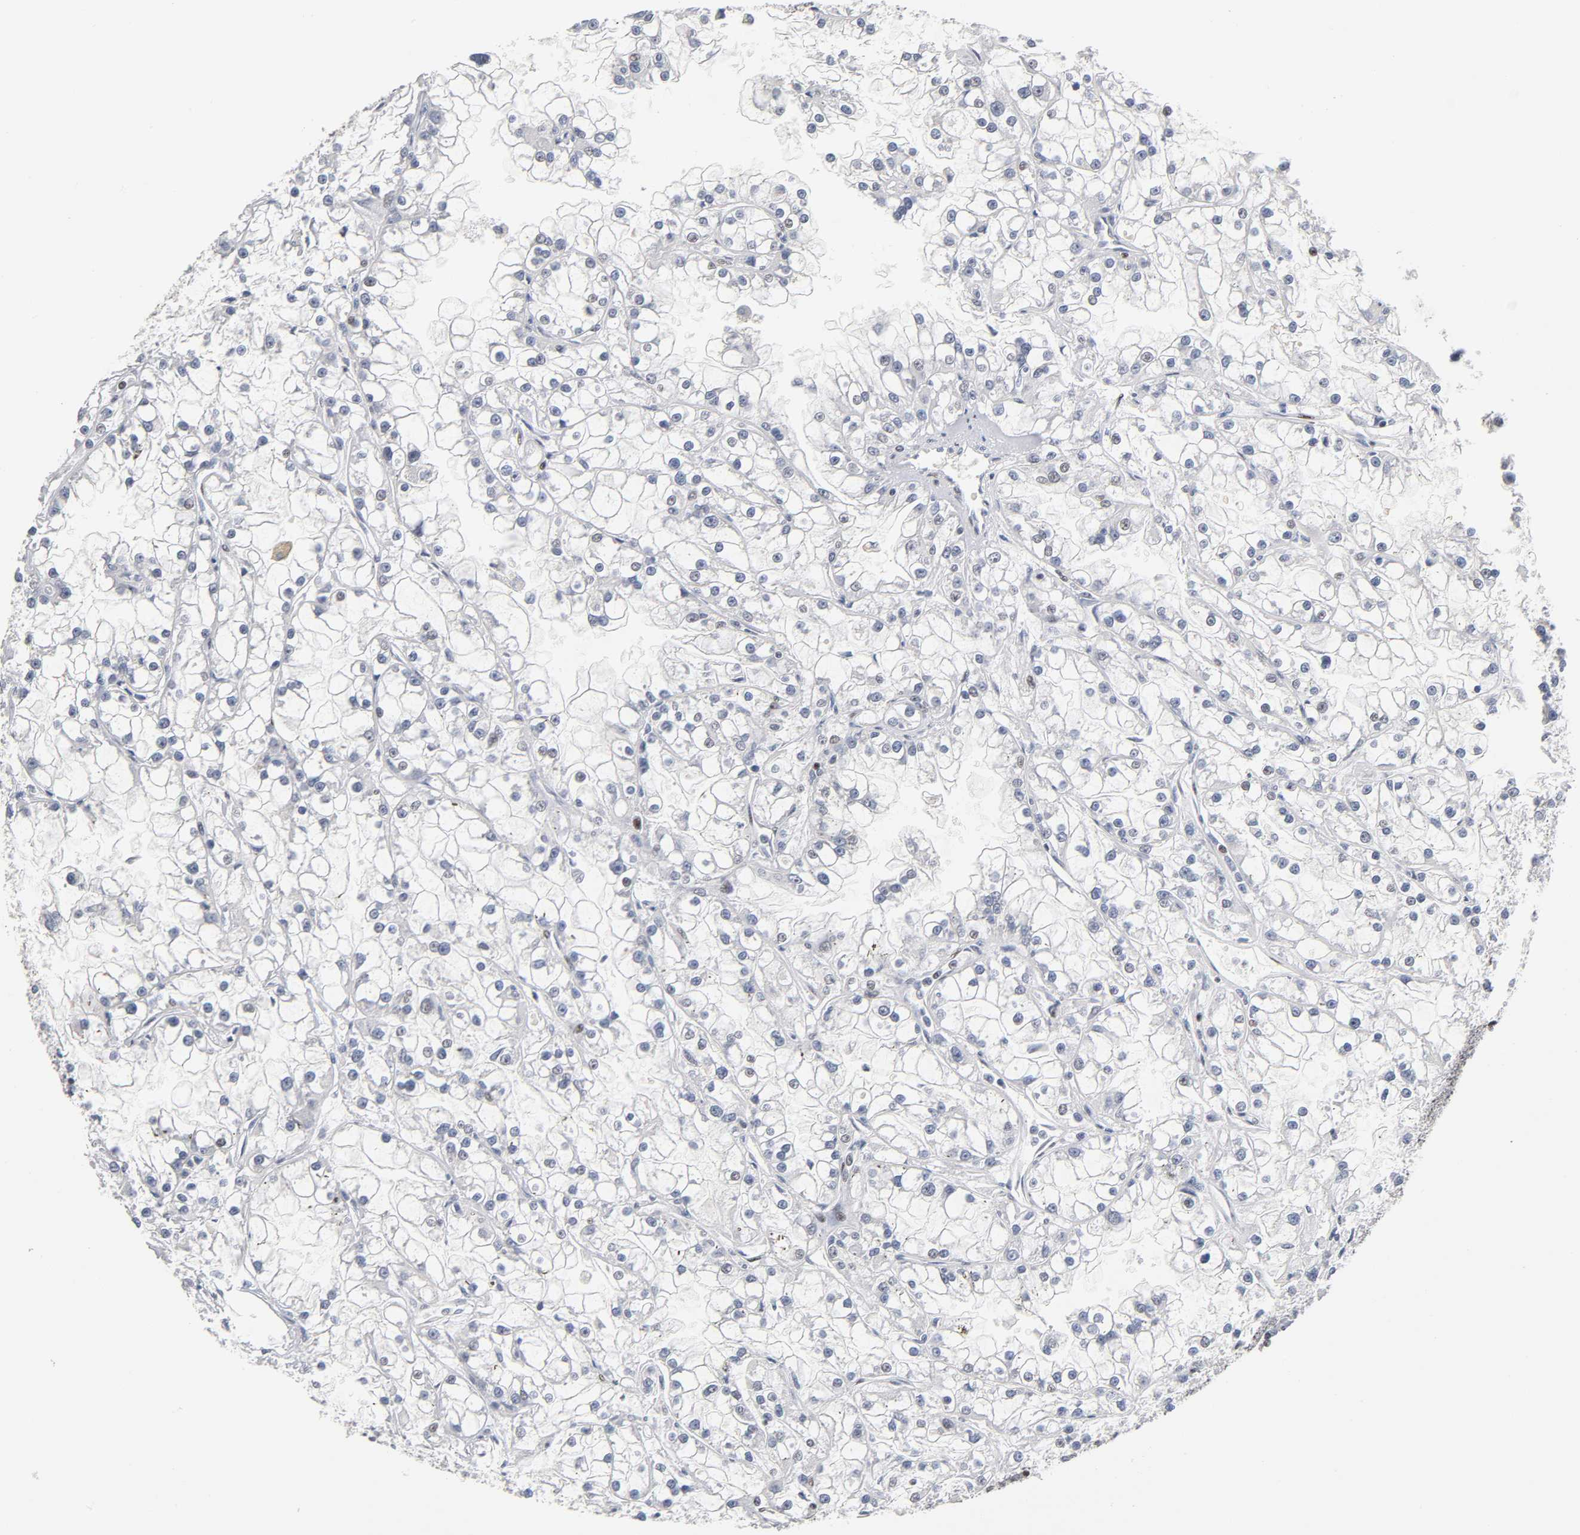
{"staining": {"intensity": "negative", "quantity": "none", "location": "none"}, "tissue": "renal cancer", "cell_type": "Tumor cells", "image_type": "cancer", "snomed": [{"axis": "morphology", "description": "Adenocarcinoma, NOS"}, {"axis": "topography", "description": "Kidney"}], "caption": "There is no significant positivity in tumor cells of adenocarcinoma (renal).", "gene": "SP3", "patient": {"sex": "female", "age": 52}}